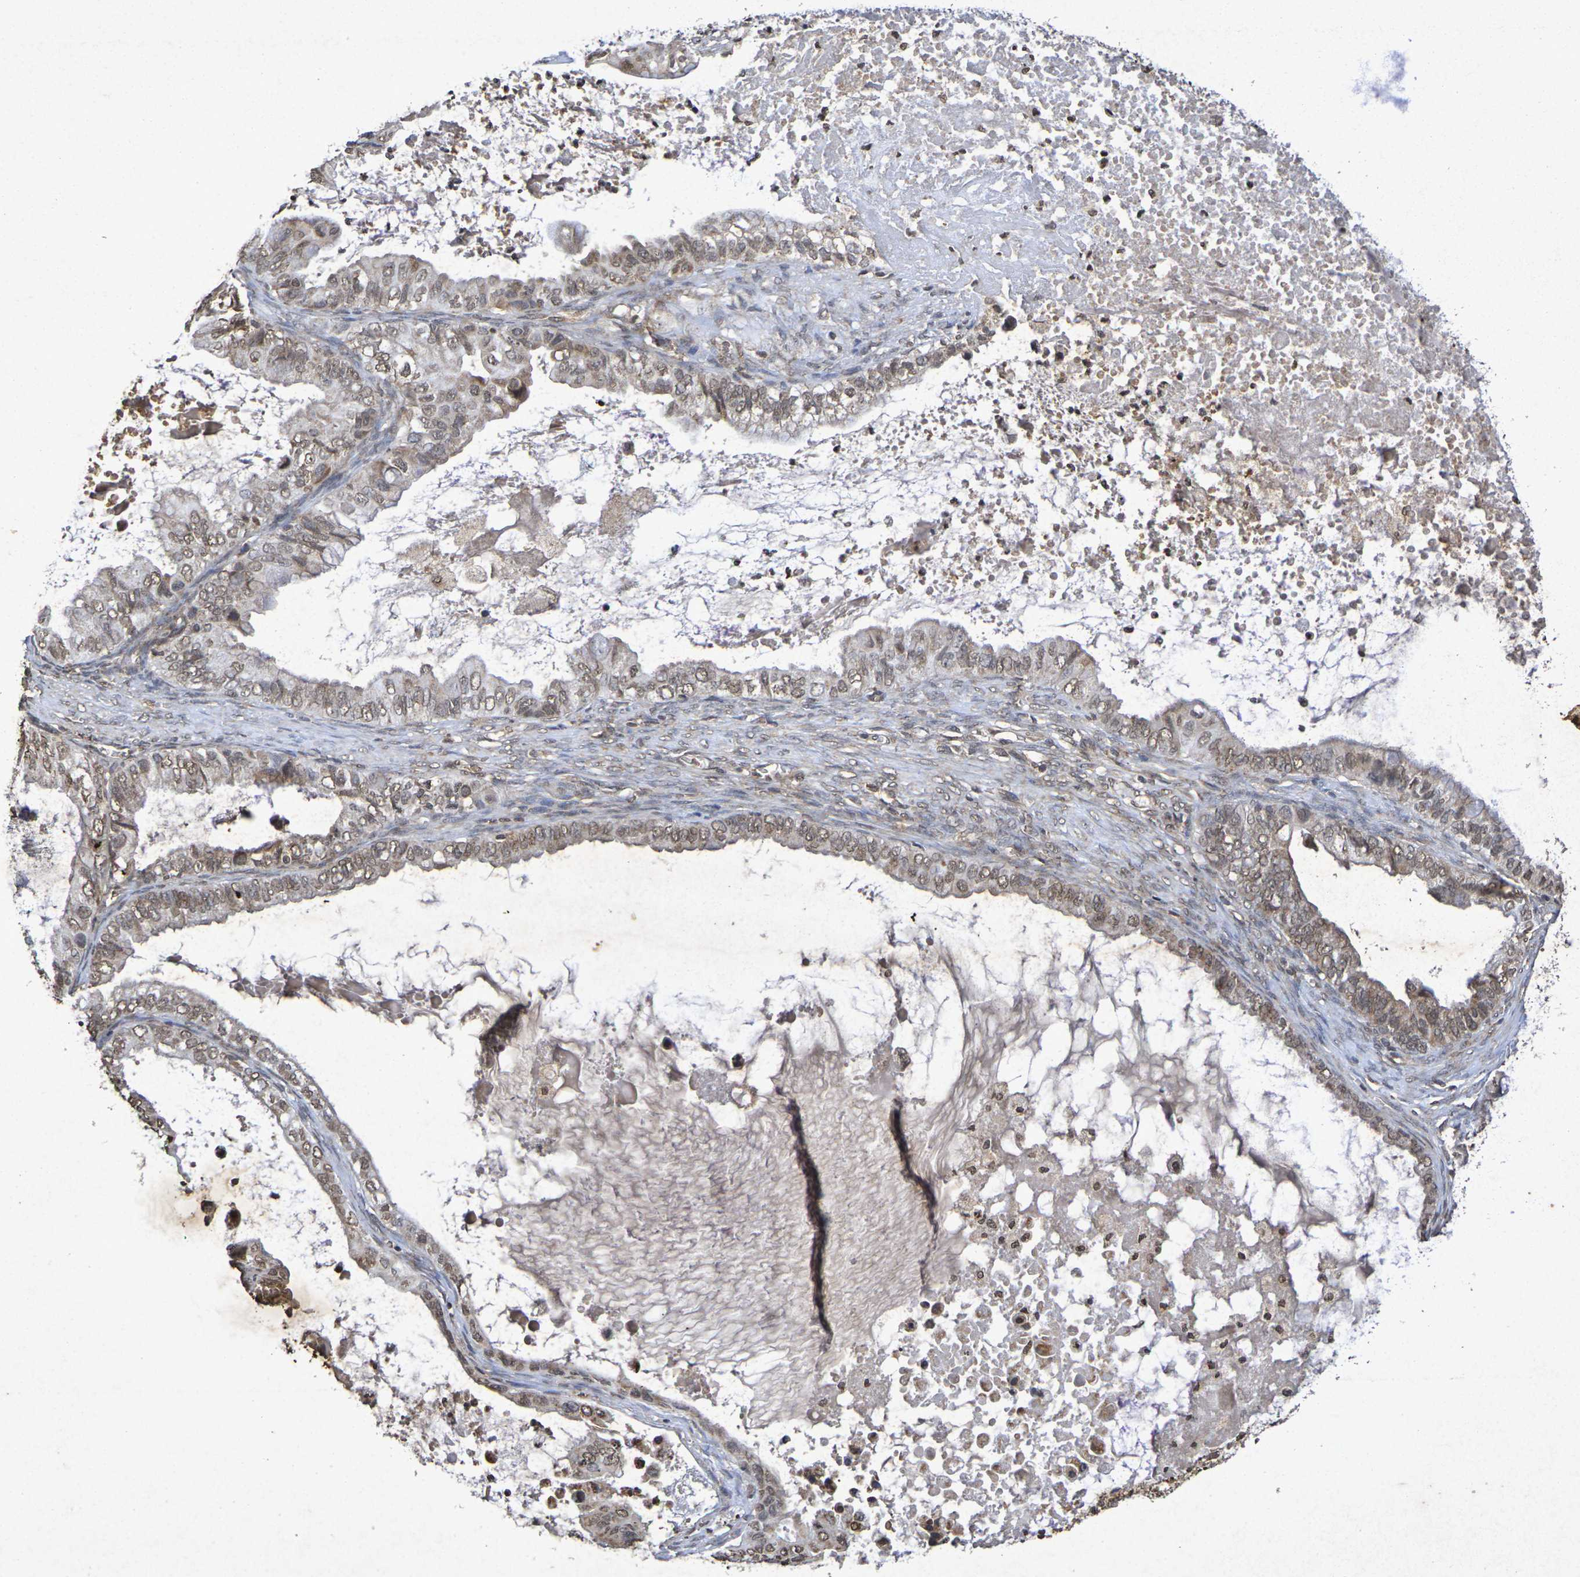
{"staining": {"intensity": "moderate", "quantity": ">75%", "location": "cytoplasmic/membranous,nuclear"}, "tissue": "ovarian cancer", "cell_type": "Tumor cells", "image_type": "cancer", "snomed": [{"axis": "morphology", "description": "Cystadenocarcinoma, mucinous, NOS"}, {"axis": "topography", "description": "Ovary"}], "caption": "A brown stain shows moderate cytoplasmic/membranous and nuclear positivity of a protein in human ovarian cancer (mucinous cystadenocarcinoma) tumor cells.", "gene": "GUCY1A2", "patient": {"sex": "female", "age": 80}}